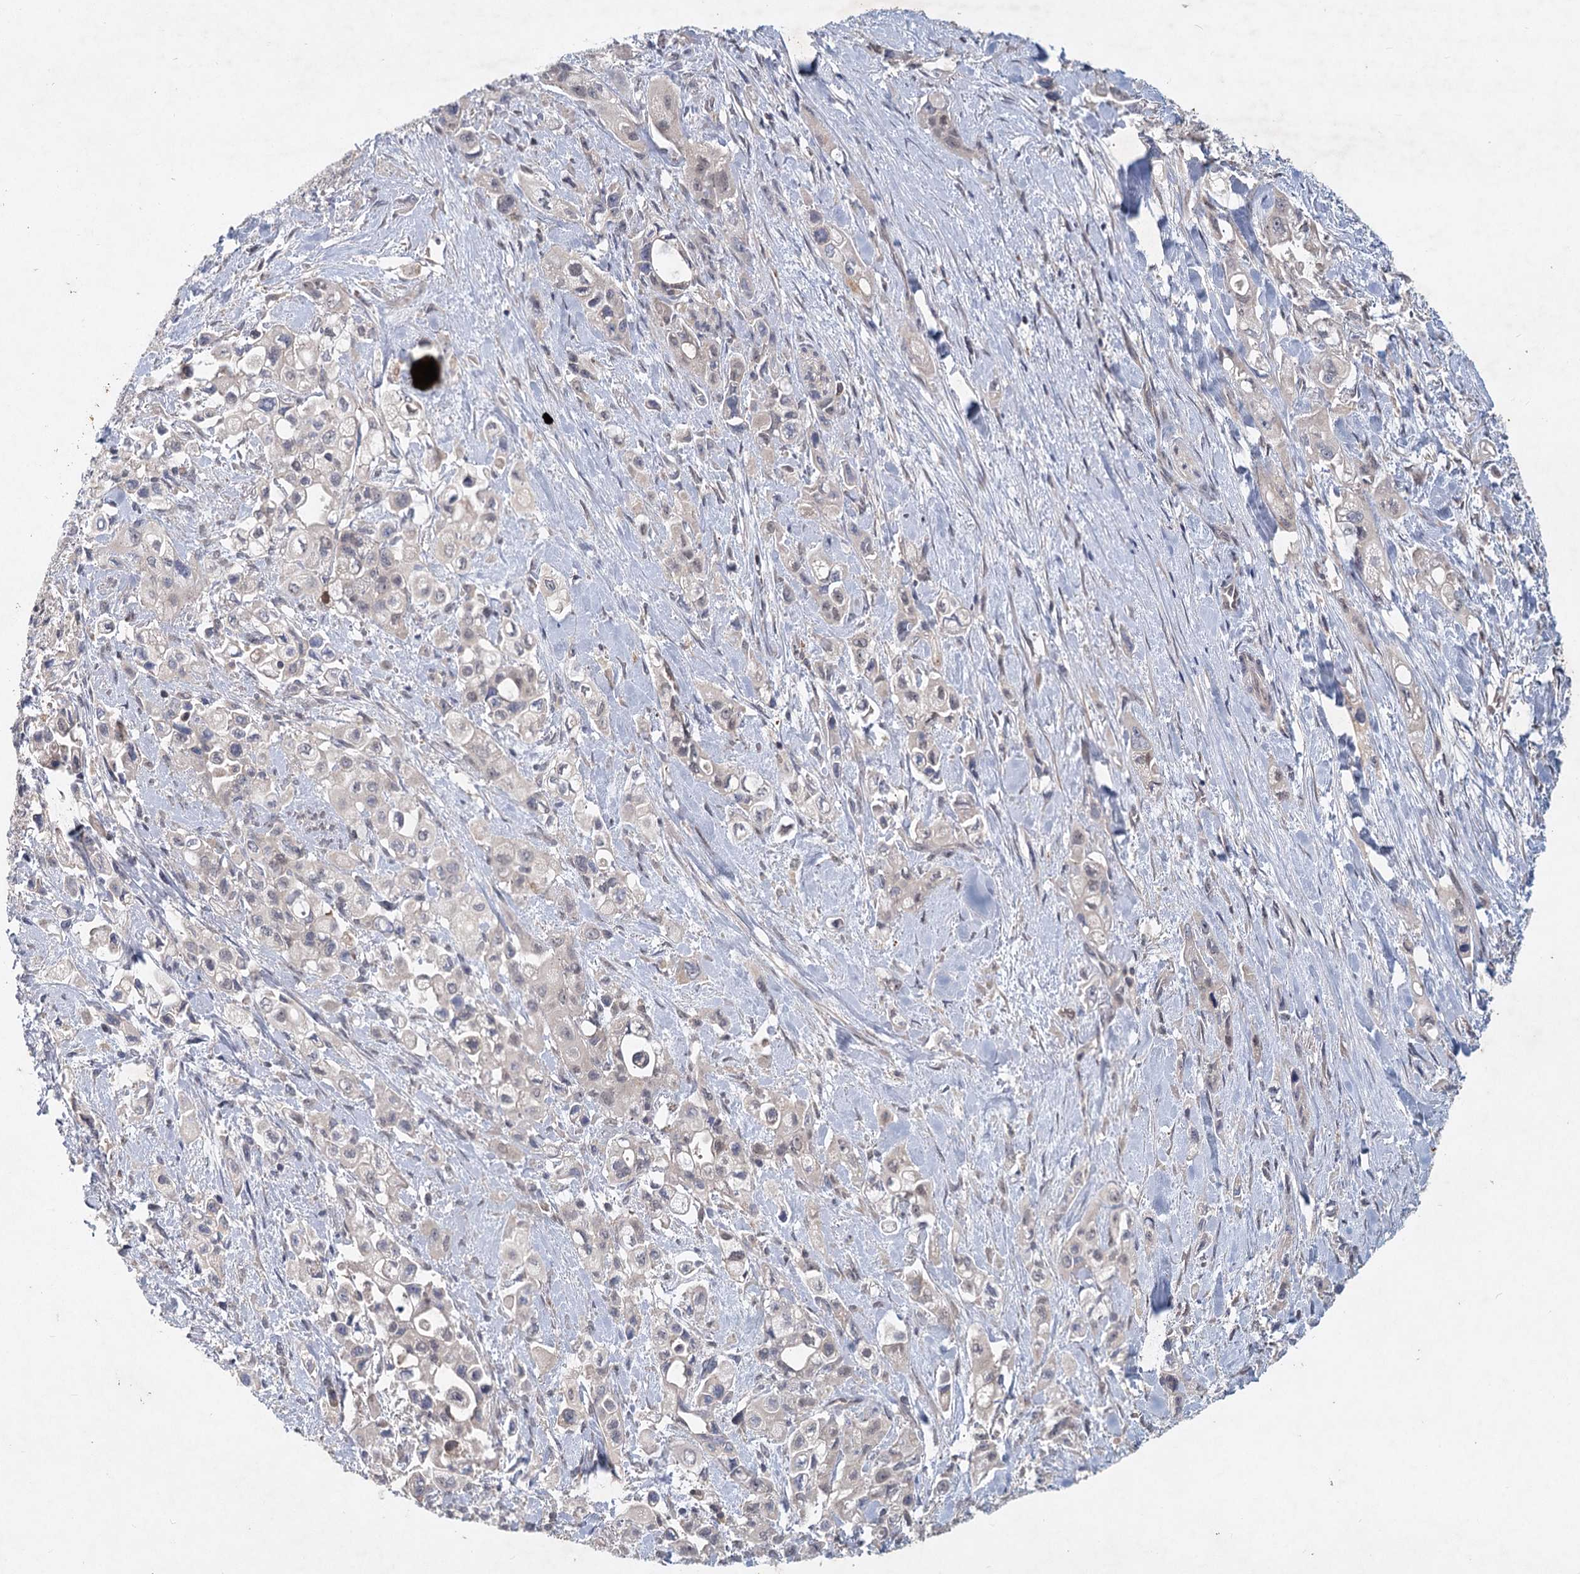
{"staining": {"intensity": "negative", "quantity": "none", "location": "none"}, "tissue": "pancreatic cancer", "cell_type": "Tumor cells", "image_type": "cancer", "snomed": [{"axis": "morphology", "description": "Adenocarcinoma, NOS"}, {"axis": "topography", "description": "Pancreas"}], "caption": "Tumor cells show no significant protein expression in pancreatic adenocarcinoma.", "gene": "AP3B1", "patient": {"sex": "female", "age": 66}}